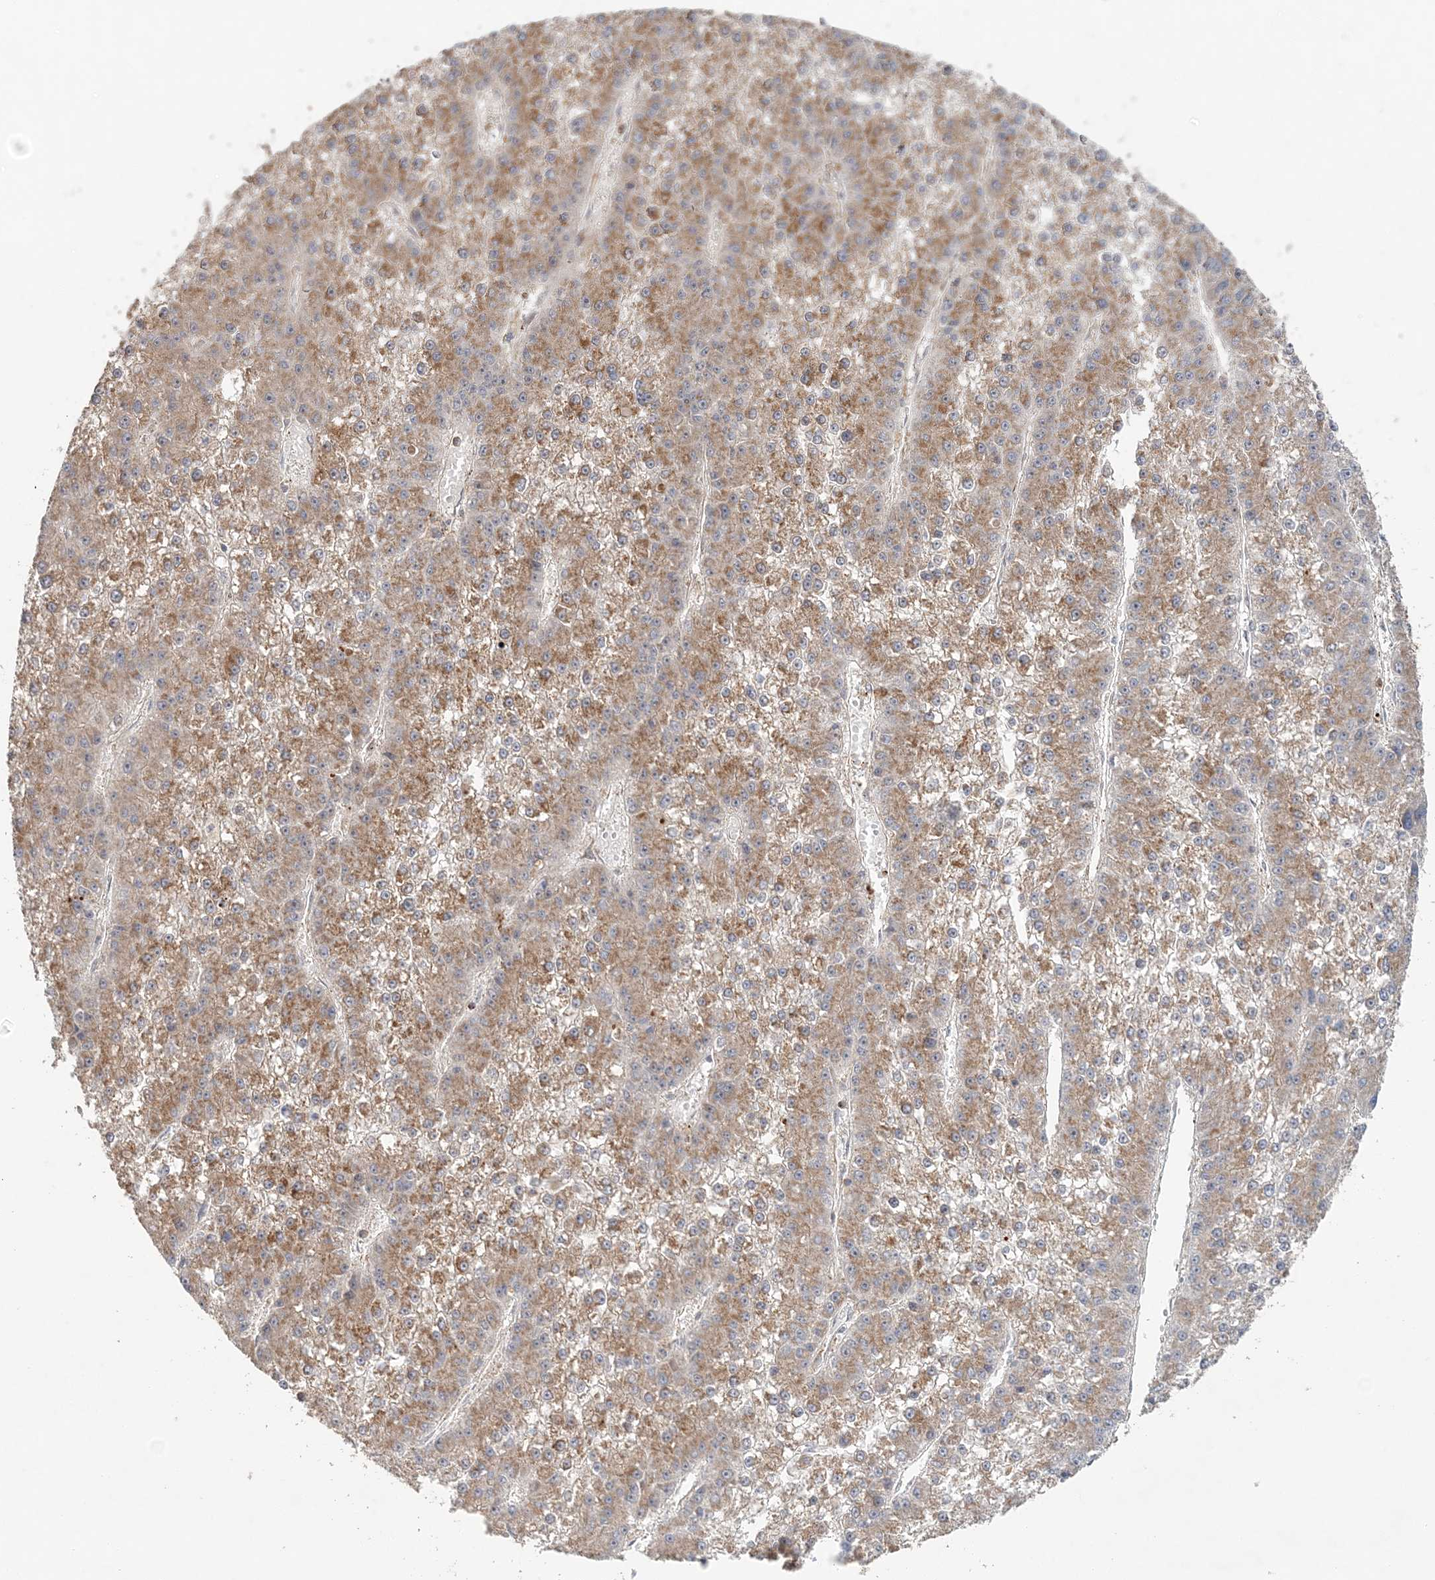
{"staining": {"intensity": "moderate", "quantity": ">75%", "location": "cytoplasmic/membranous"}, "tissue": "liver cancer", "cell_type": "Tumor cells", "image_type": "cancer", "snomed": [{"axis": "morphology", "description": "Carcinoma, Hepatocellular, NOS"}, {"axis": "topography", "description": "Liver"}], "caption": "Immunohistochemistry (DAB) staining of human liver cancer (hepatocellular carcinoma) displays moderate cytoplasmic/membranous protein staining in about >75% of tumor cells.", "gene": "MMUT", "patient": {"sex": "female", "age": 73}}